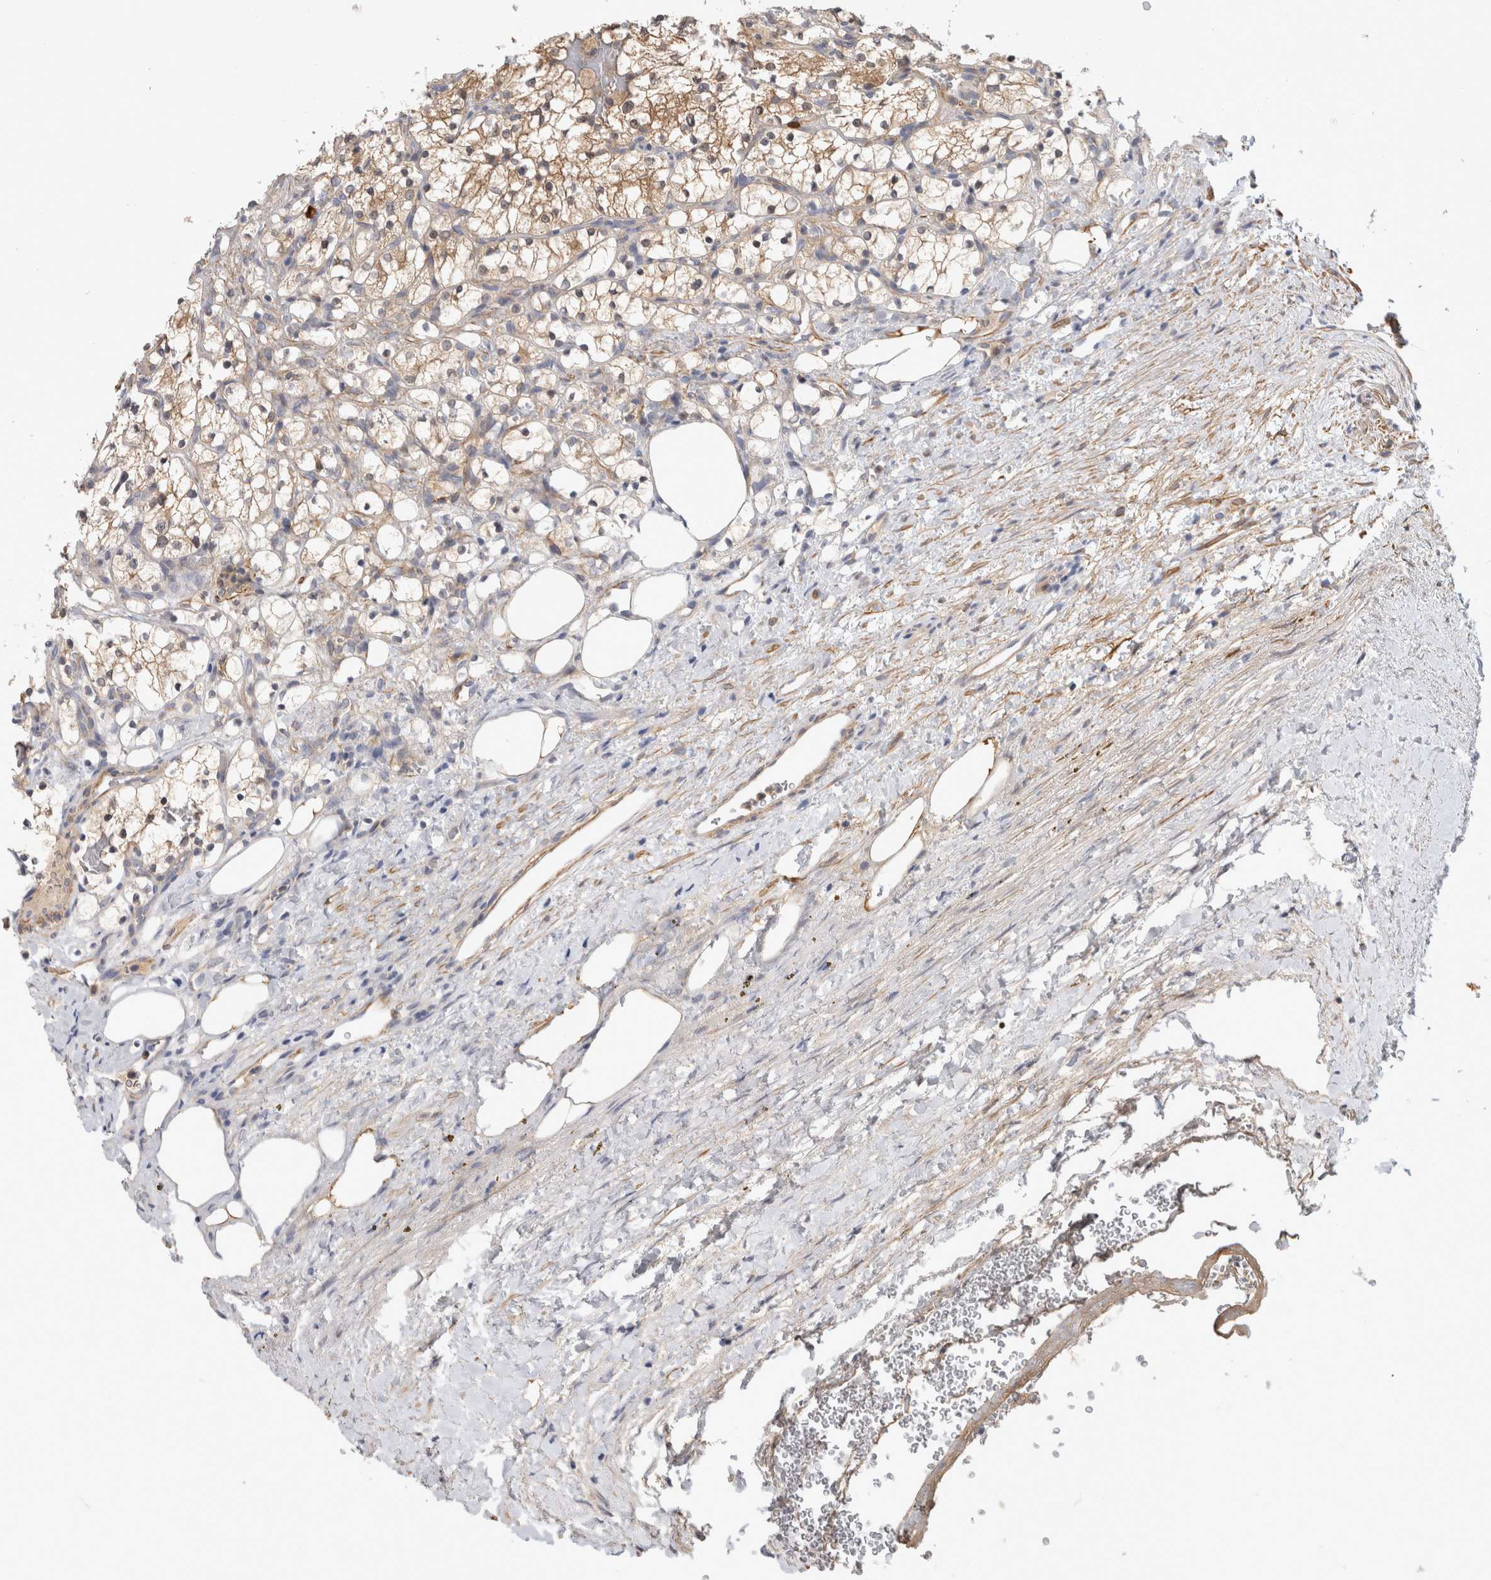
{"staining": {"intensity": "moderate", "quantity": "<25%", "location": "cytoplasmic/membranous"}, "tissue": "renal cancer", "cell_type": "Tumor cells", "image_type": "cancer", "snomed": [{"axis": "morphology", "description": "Adenocarcinoma, NOS"}, {"axis": "topography", "description": "Kidney"}], "caption": "Approximately <25% of tumor cells in human renal adenocarcinoma show moderate cytoplasmic/membranous protein positivity as visualized by brown immunohistochemical staining.", "gene": "PGM1", "patient": {"sex": "female", "age": 69}}